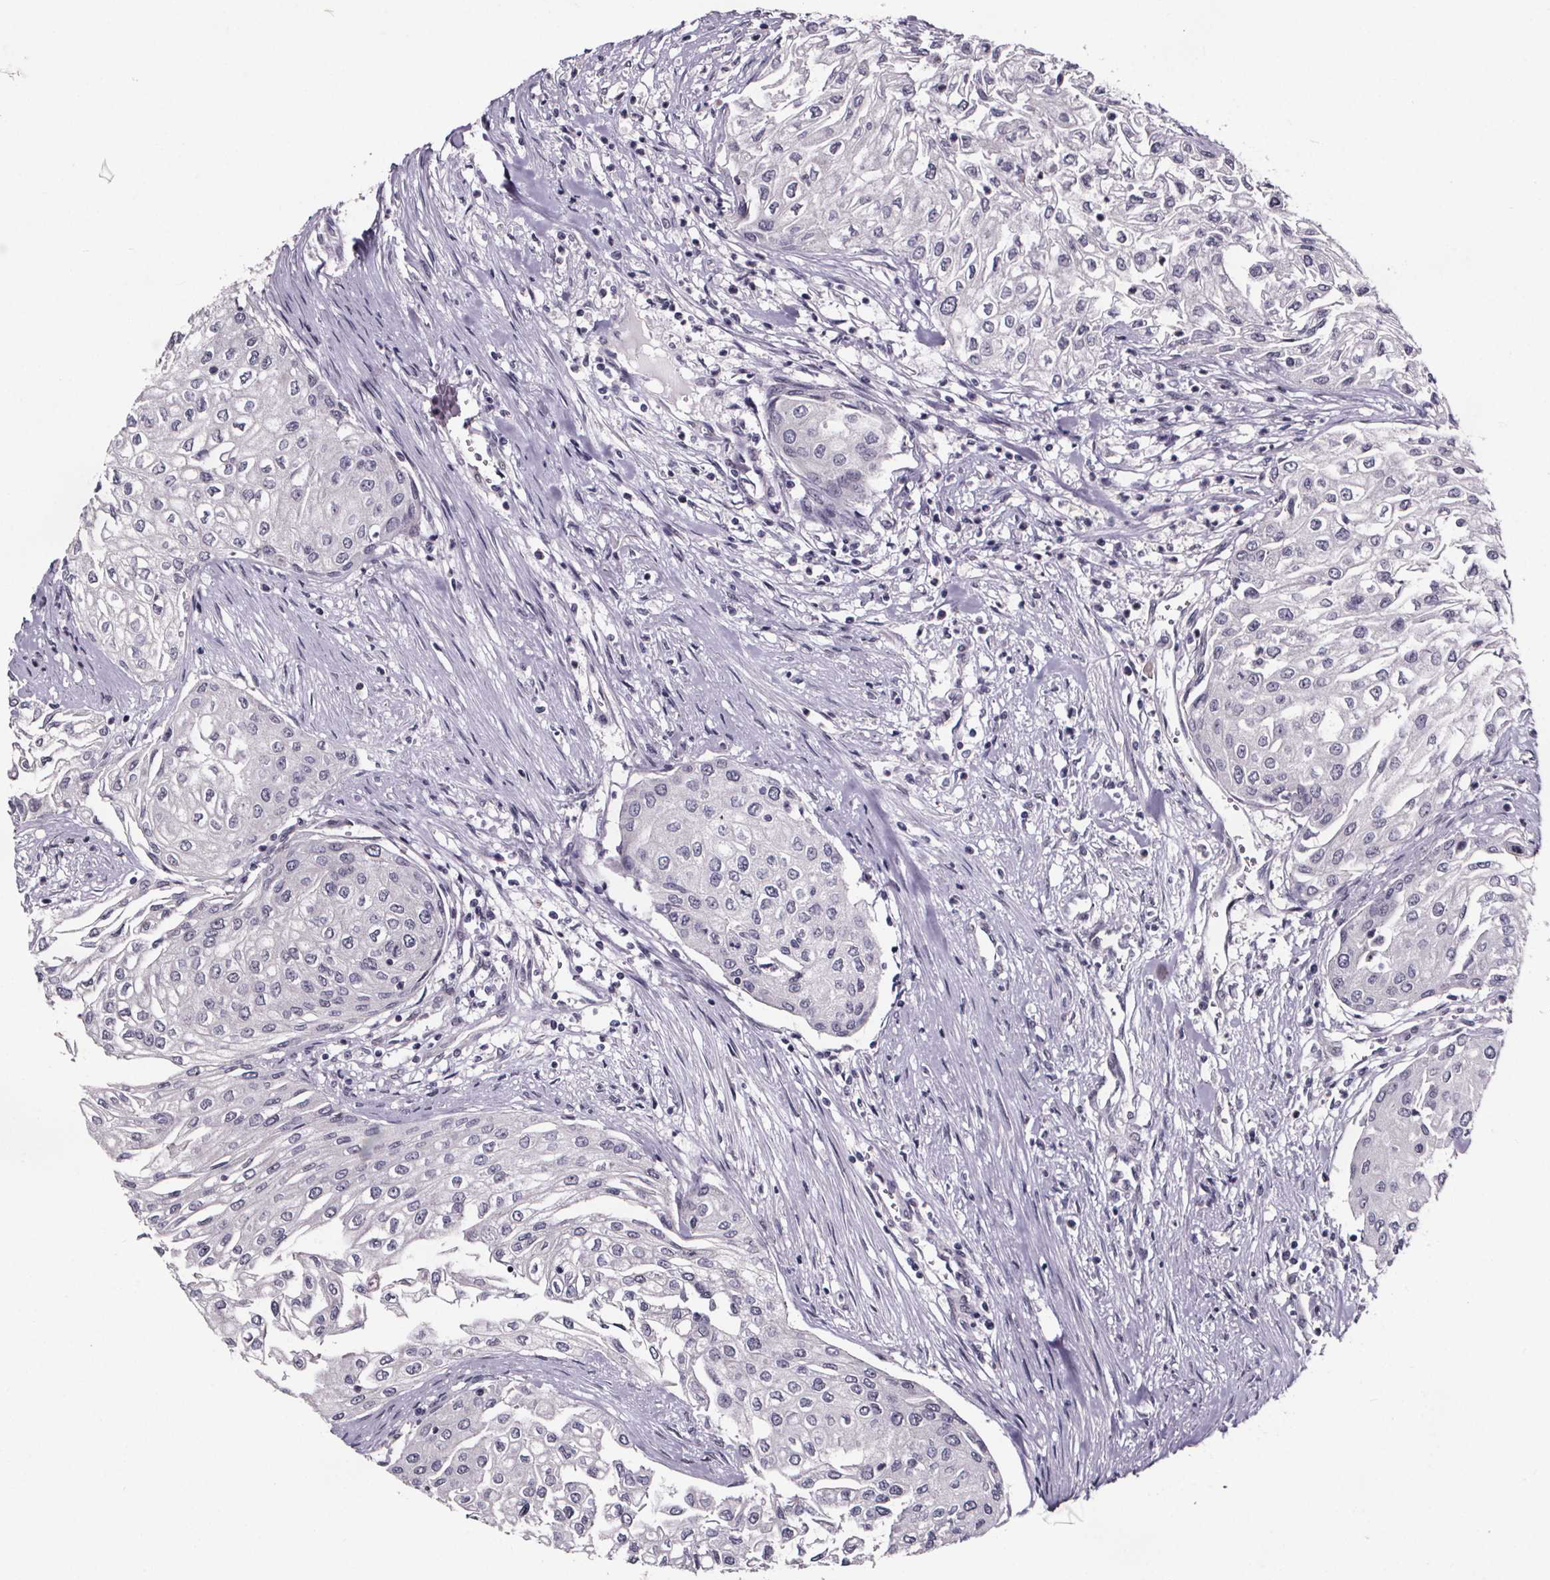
{"staining": {"intensity": "negative", "quantity": "none", "location": "none"}, "tissue": "urothelial cancer", "cell_type": "Tumor cells", "image_type": "cancer", "snomed": [{"axis": "morphology", "description": "Urothelial carcinoma, High grade"}, {"axis": "topography", "description": "Urinary bladder"}], "caption": "Immunohistochemical staining of high-grade urothelial carcinoma exhibits no significant staining in tumor cells. (Stains: DAB immunohistochemistry with hematoxylin counter stain, Microscopy: brightfield microscopy at high magnification).", "gene": "AR", "patient": {"sex": "male", "age": 62}}